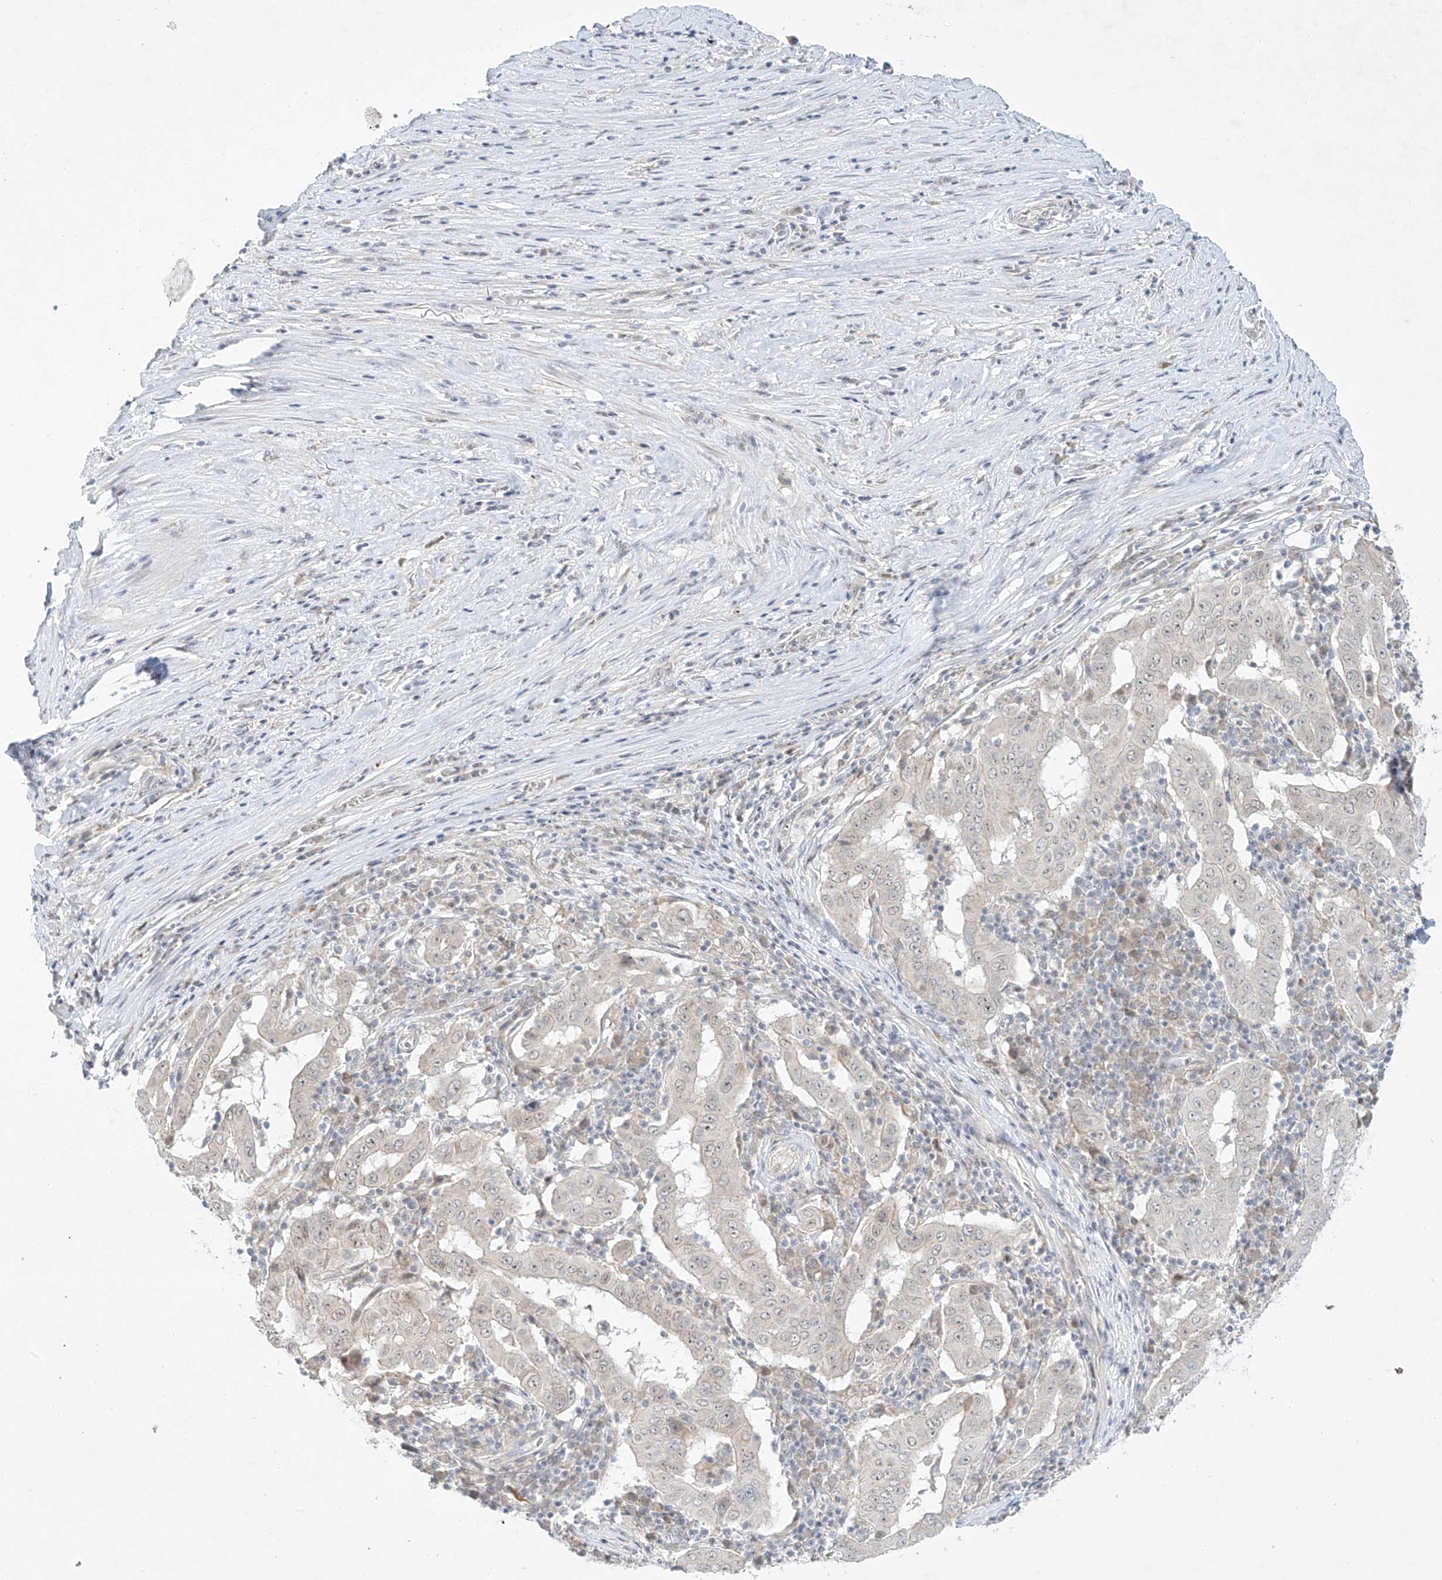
{"staining": {"intensity": "negative", "quantity": "none", "location": "none"}, "tissue": "pancreatic cancer", "cell_type": "Tumor cells", "image_type": "cancer", "snomed": [{"axis": "morphology", "description": "Adenocarcinoma, NOS"}, {"axis": "topography", "description": "Pancreas"}], "caption": "Protein analysis of pancreatic adenocarcinoma exhibits no significant positivity in tumor cells. (Immunohistochemistry, brightfield microscopy, high magnification).", "gene": "PAK6", "patient": {"sex": "male", "age": 63}}